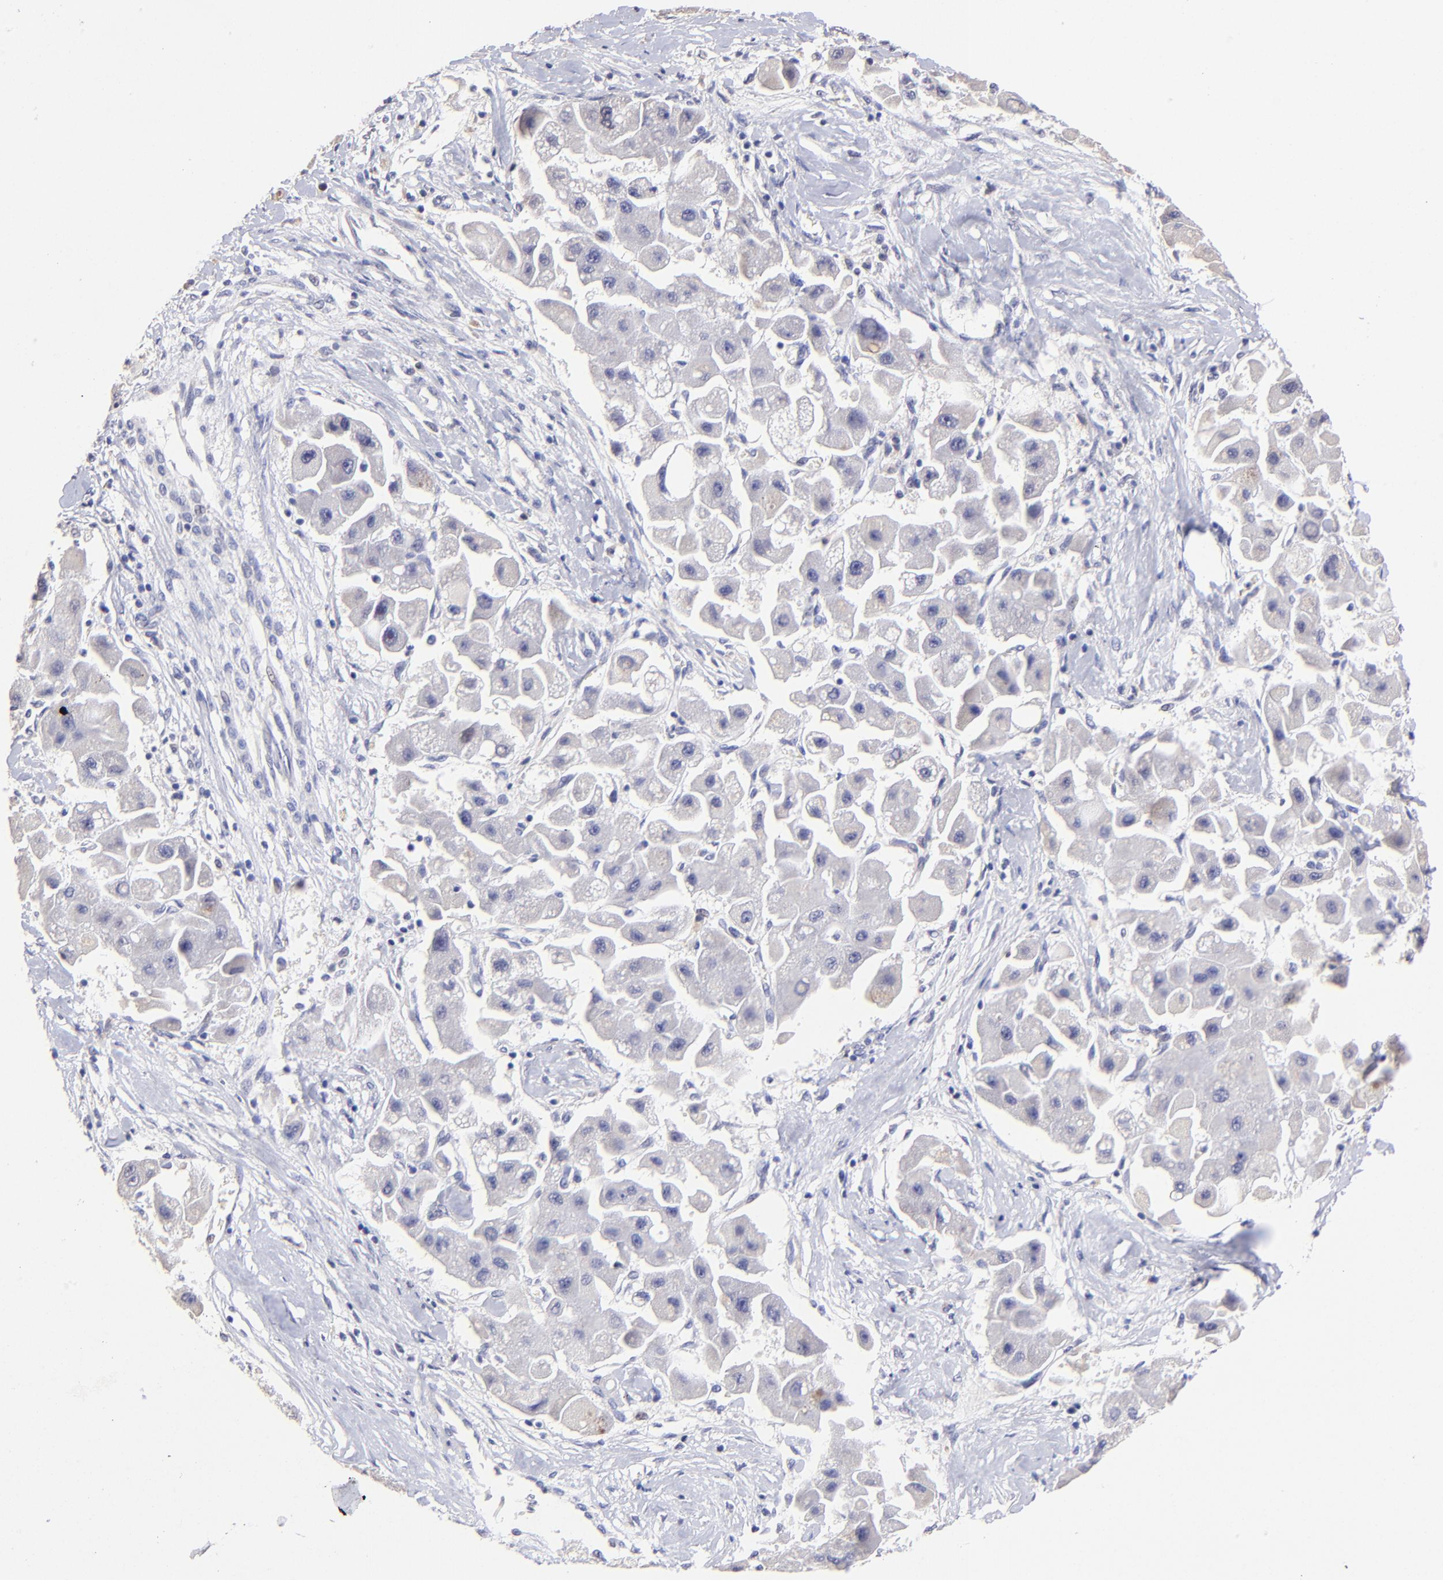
{"staining": {"intensity": "weak", "quantity": ">75%", "location": "cytoplasmic/membranous"}, "tissue": "liver cancer", "cell_type": "Tumor cells", "image_type": "cancer", "snomed": [{"axis": "morphology", "description": "Carcinoma, Hepatocellular, NOS"}, {"axis": "topography", "description": "Liver"}], "caption": "A brown stain shows weak cytoplasmic/membranous positivity of a protein in liver cancer tumor cells.", "gene": "DNMT1", "patient": {"sex": "male", "age": 24}}